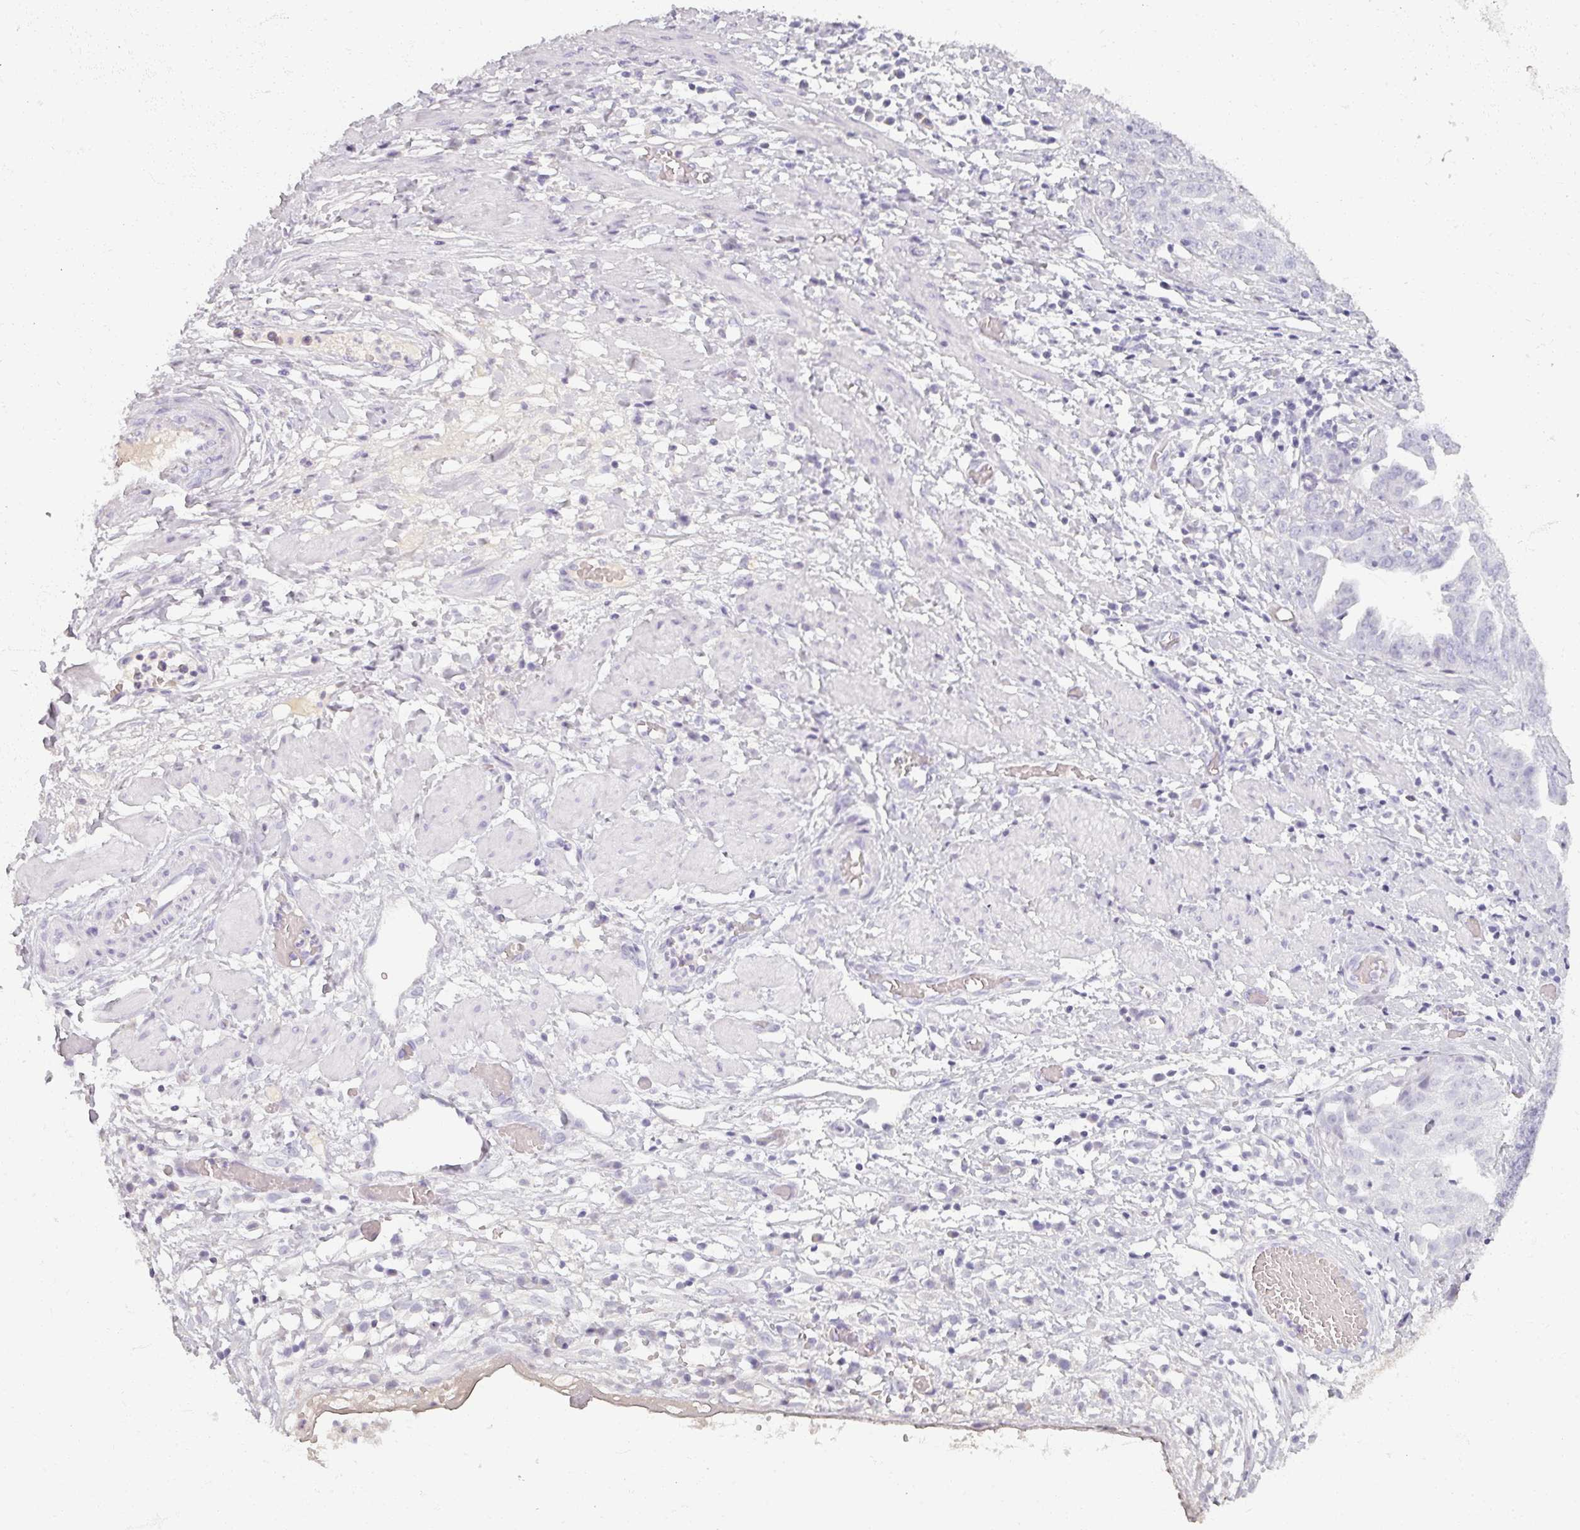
{"staining": {"intensity": "negative", "quantity": "none", "location": "none"}, "tissue": "ovarian cancer", "cell_type": "Tumor cells", "image_type": "cancer", "snomed": [{"axis": "morphology", "description": "Cystadenocarcinoma, serous, NOS"}, {"axis": "topography", "description": "Ovary"}], "caption": "The micrograph exhibits no staining of tumor cells in ovarian cancer.", "gene": "REG3G", "patient": {"sex": "female", "age": 58}}